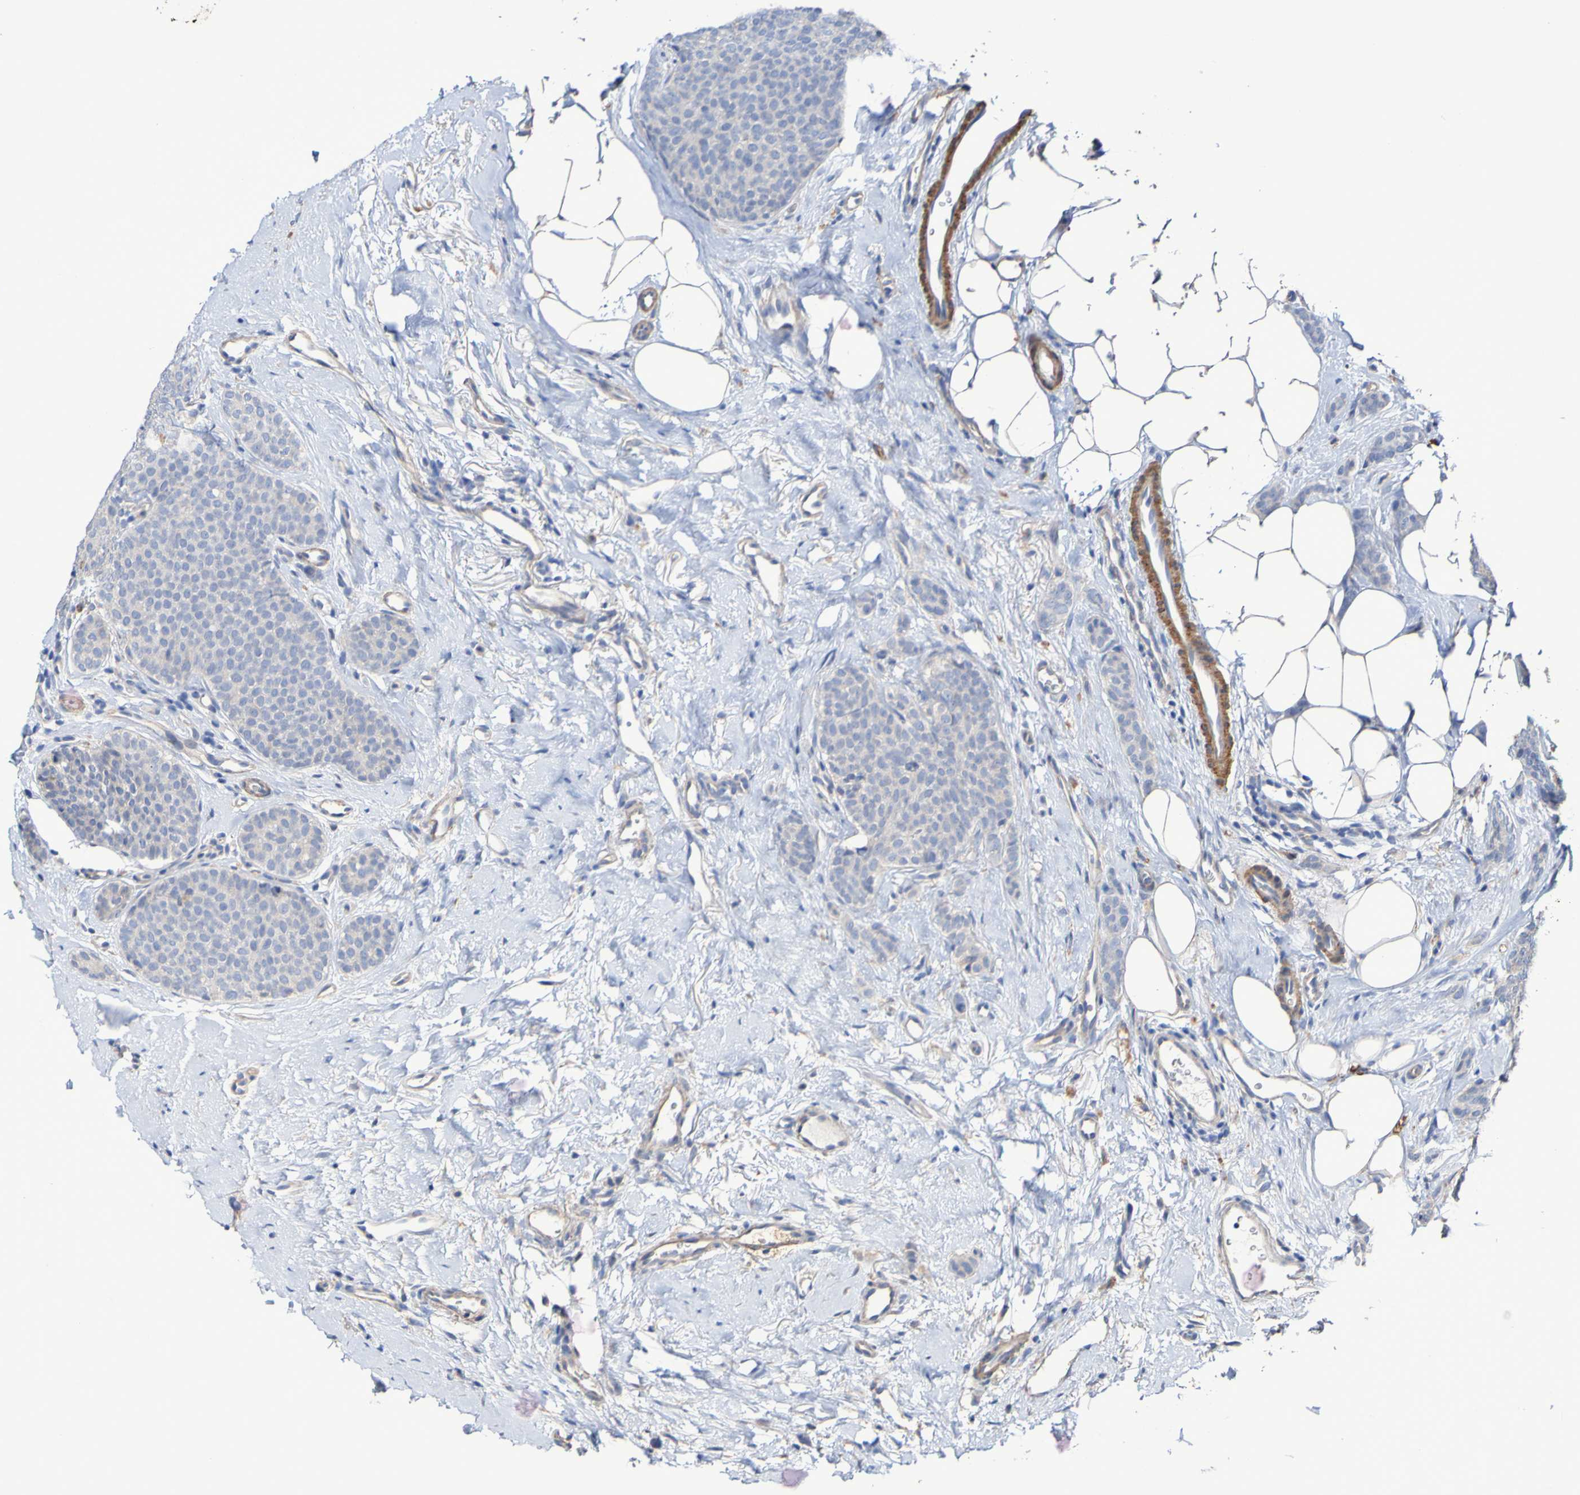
{"staining": {"intensity": "weak", "quantity": ">75%", "location": "cytoplasmic/membranous"}, "tissue": "breast cancer", "cell_type": "Tumor cells", "image_type": "cancer", "snomed": [{"axis": "morphology", "description": "Lobular carcinoma"}, {"axis": "topography", "description": "Skin"}, {"axis": "topography", "description": "Breast"}], "caption": "Human breast cancer (lobular carcinoma) stained with a protein marker reveals weak staining in tumor cells.", "gene": "SRPRB", "patient": {"sex": "female", "age": 46}}